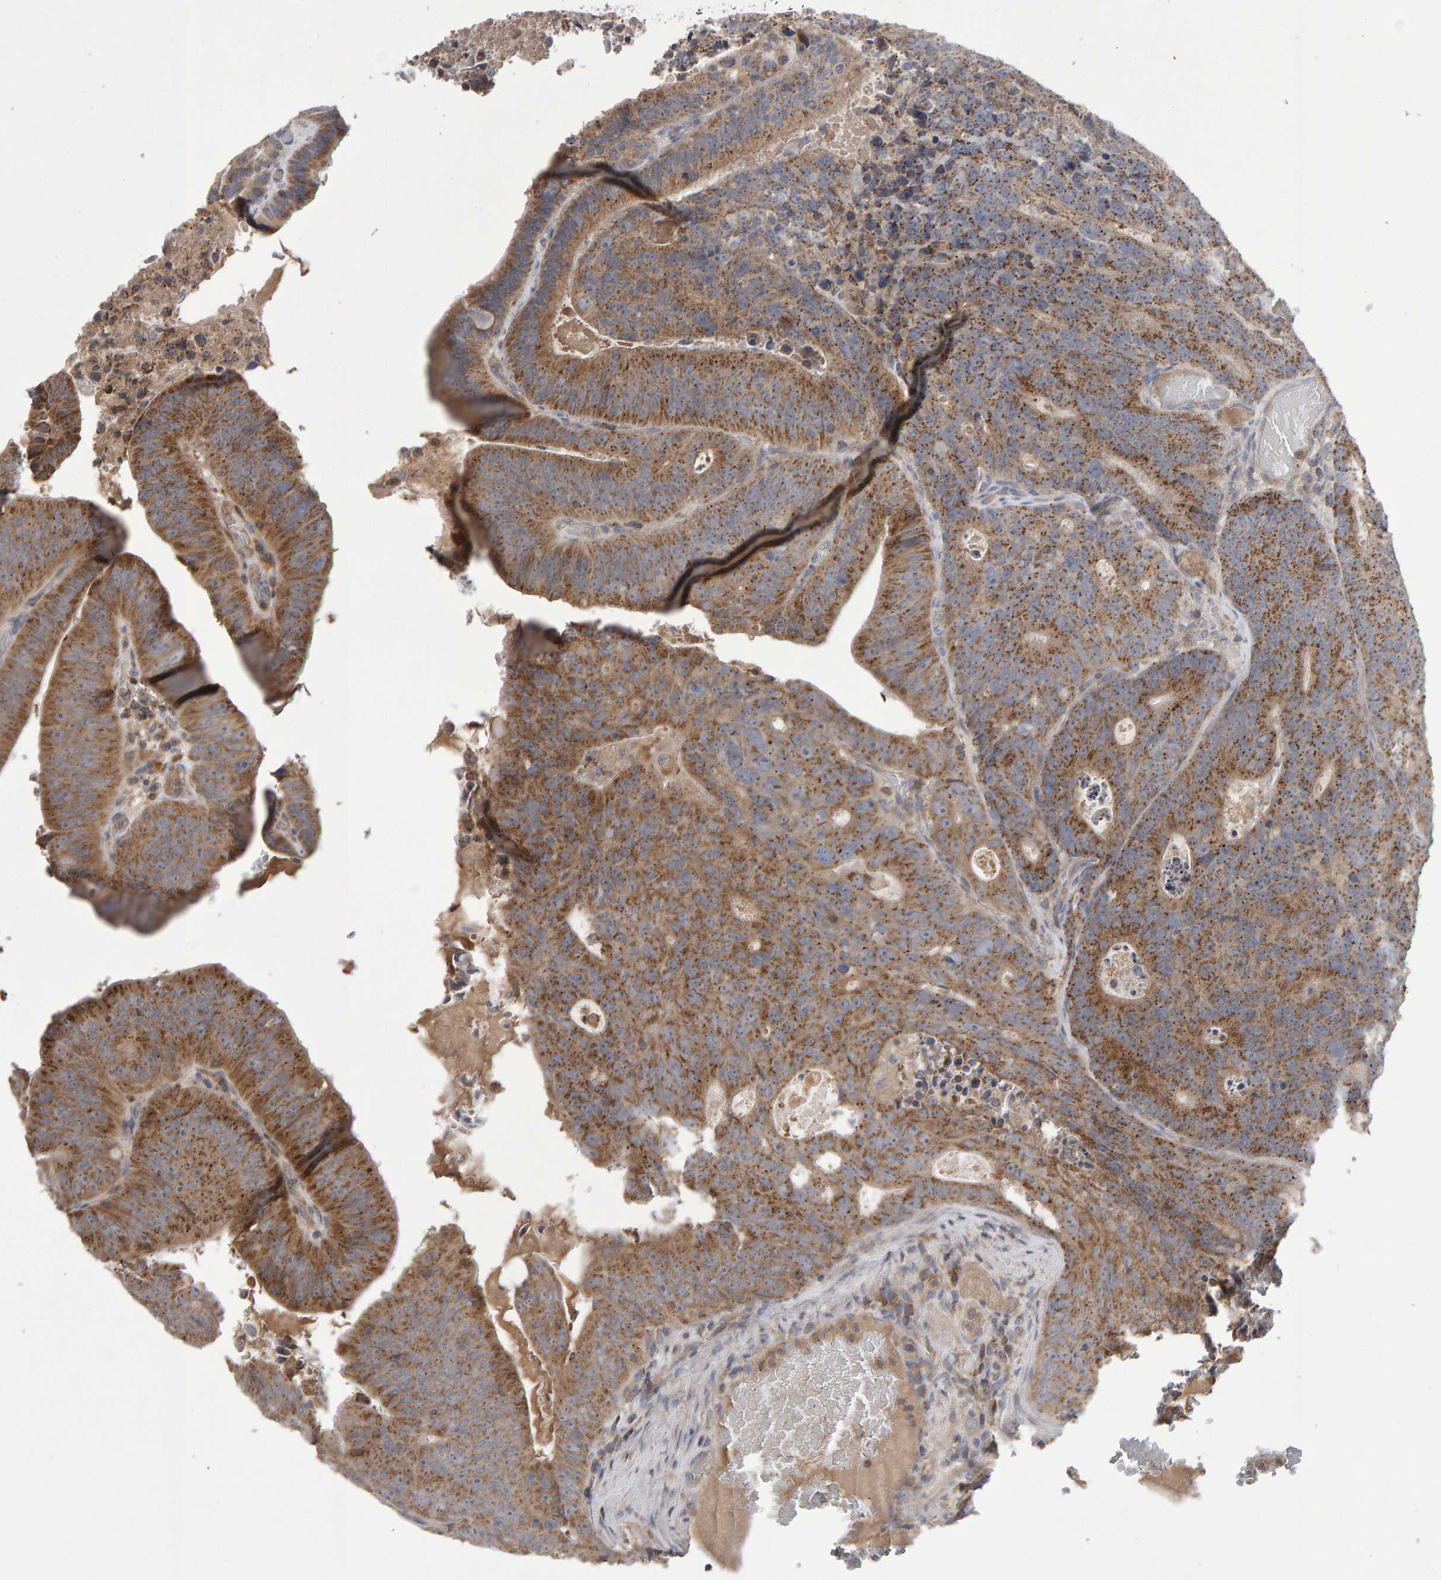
{"staining": {"intensity": "moderate", "quantity": ">75%", "location": "cytoplasmic/membranous"}, "tissue": "colorectal cancer", "cell_type": "Tumor cells", "image_type": "cancer", "snomed": [{"axis": "morphology", "description": "Adenocarcinoma, NOS"}, {"axis": "topography", "description": "Colon"}], "caption": "Tumor cells reveal medium levels of moderate cytoplasmic/membranous expression in approximately >75% of cells in human colorectal cancer.", "gene": "PGS1", "patient": {"sex": "male", "age": 87}}